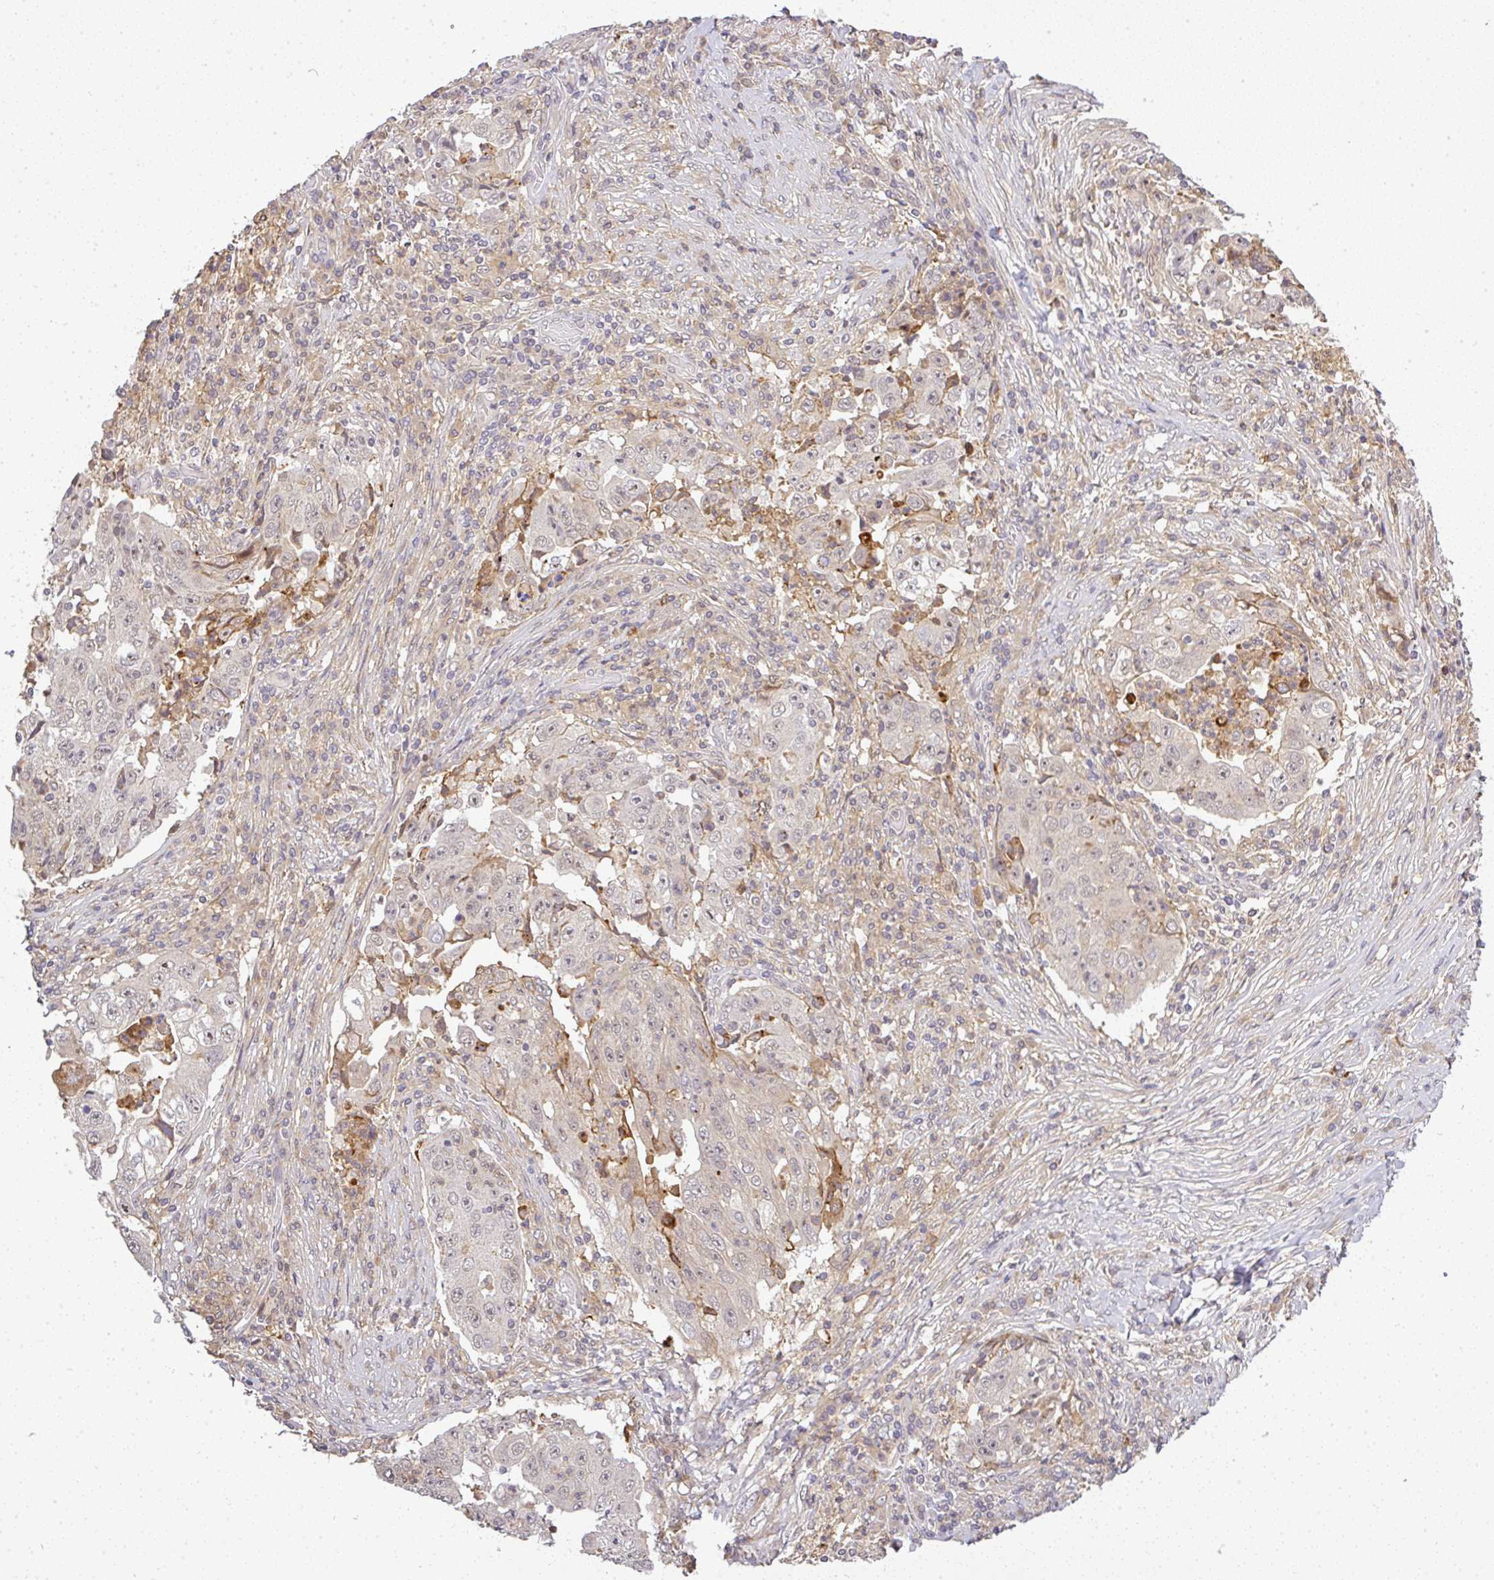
{"staining": {"intensity": "negative", "quantity": "none", "location": "none"}, "tissue": "lung cancer", "cell_type": "Tumor cells", "image_type": "cancer", "snomed": [{"axis": "morphology", "description": "Squamous cell carcinoma, NOS"}, {"axis": "topography", "description": "Lung"}], "caption": "Lung squamous cell carcinoma was stained to show a protein in brown. There is no significant staining in tumor cells.", "gene": "FAM153A", "patient": {"sex": "male", "age": 64}}